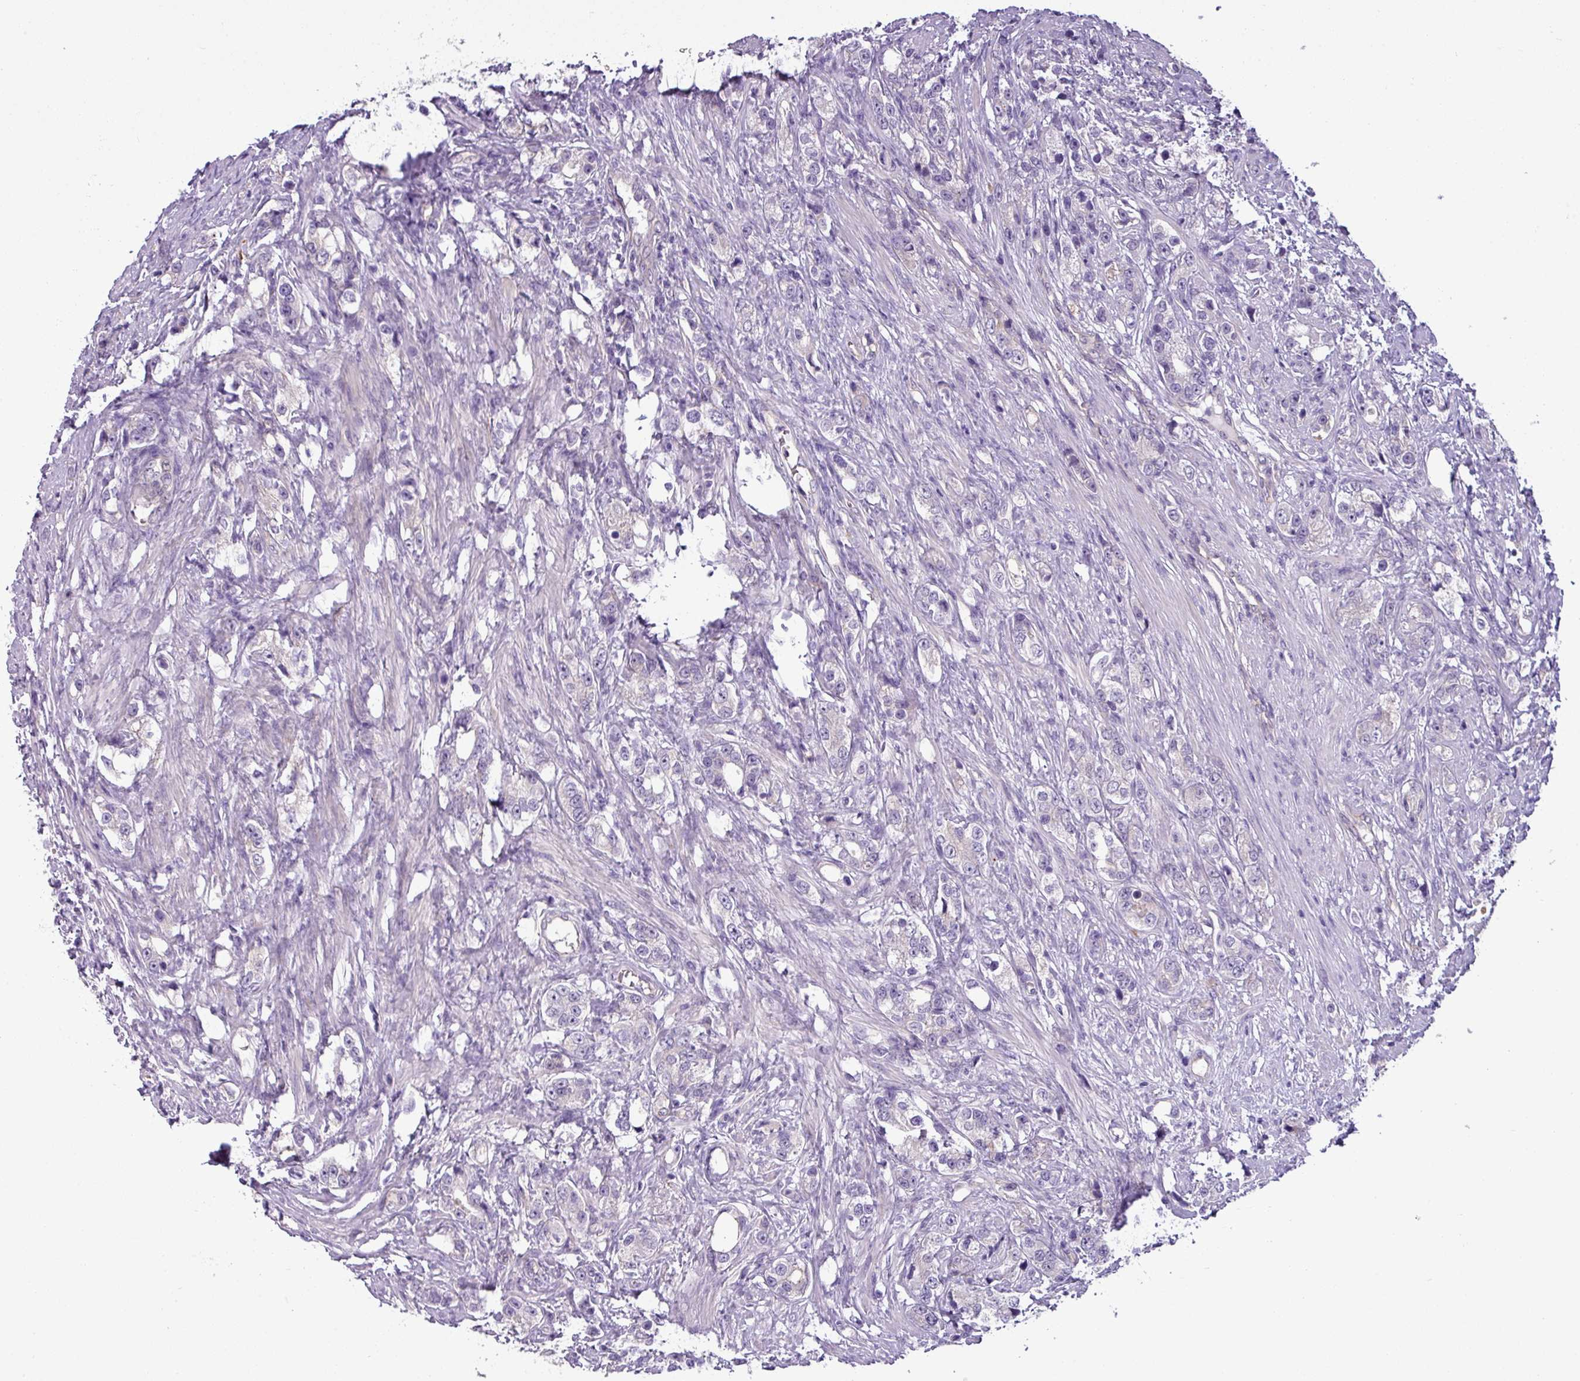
{"staining": {"intensity": "negative", "quantity": "none", "location": "none"}, "tissue": "prostate cancer", "cell_type": "Tumor cells", "image_type": "cancer", "snomed": [{"axis": "morphology", "description": "Adenocarcinoma, High grade"}, {"axis": "topography", "description": "Prostate"}], "caption": "High power microscopy micrograph of an immunohistochemistry (IHC) micrograph of prostate cancer, revealing no significant staining in tumor cells.", "gene": "TMEM178B", "patient": {"sex": "male", "age": 63}}